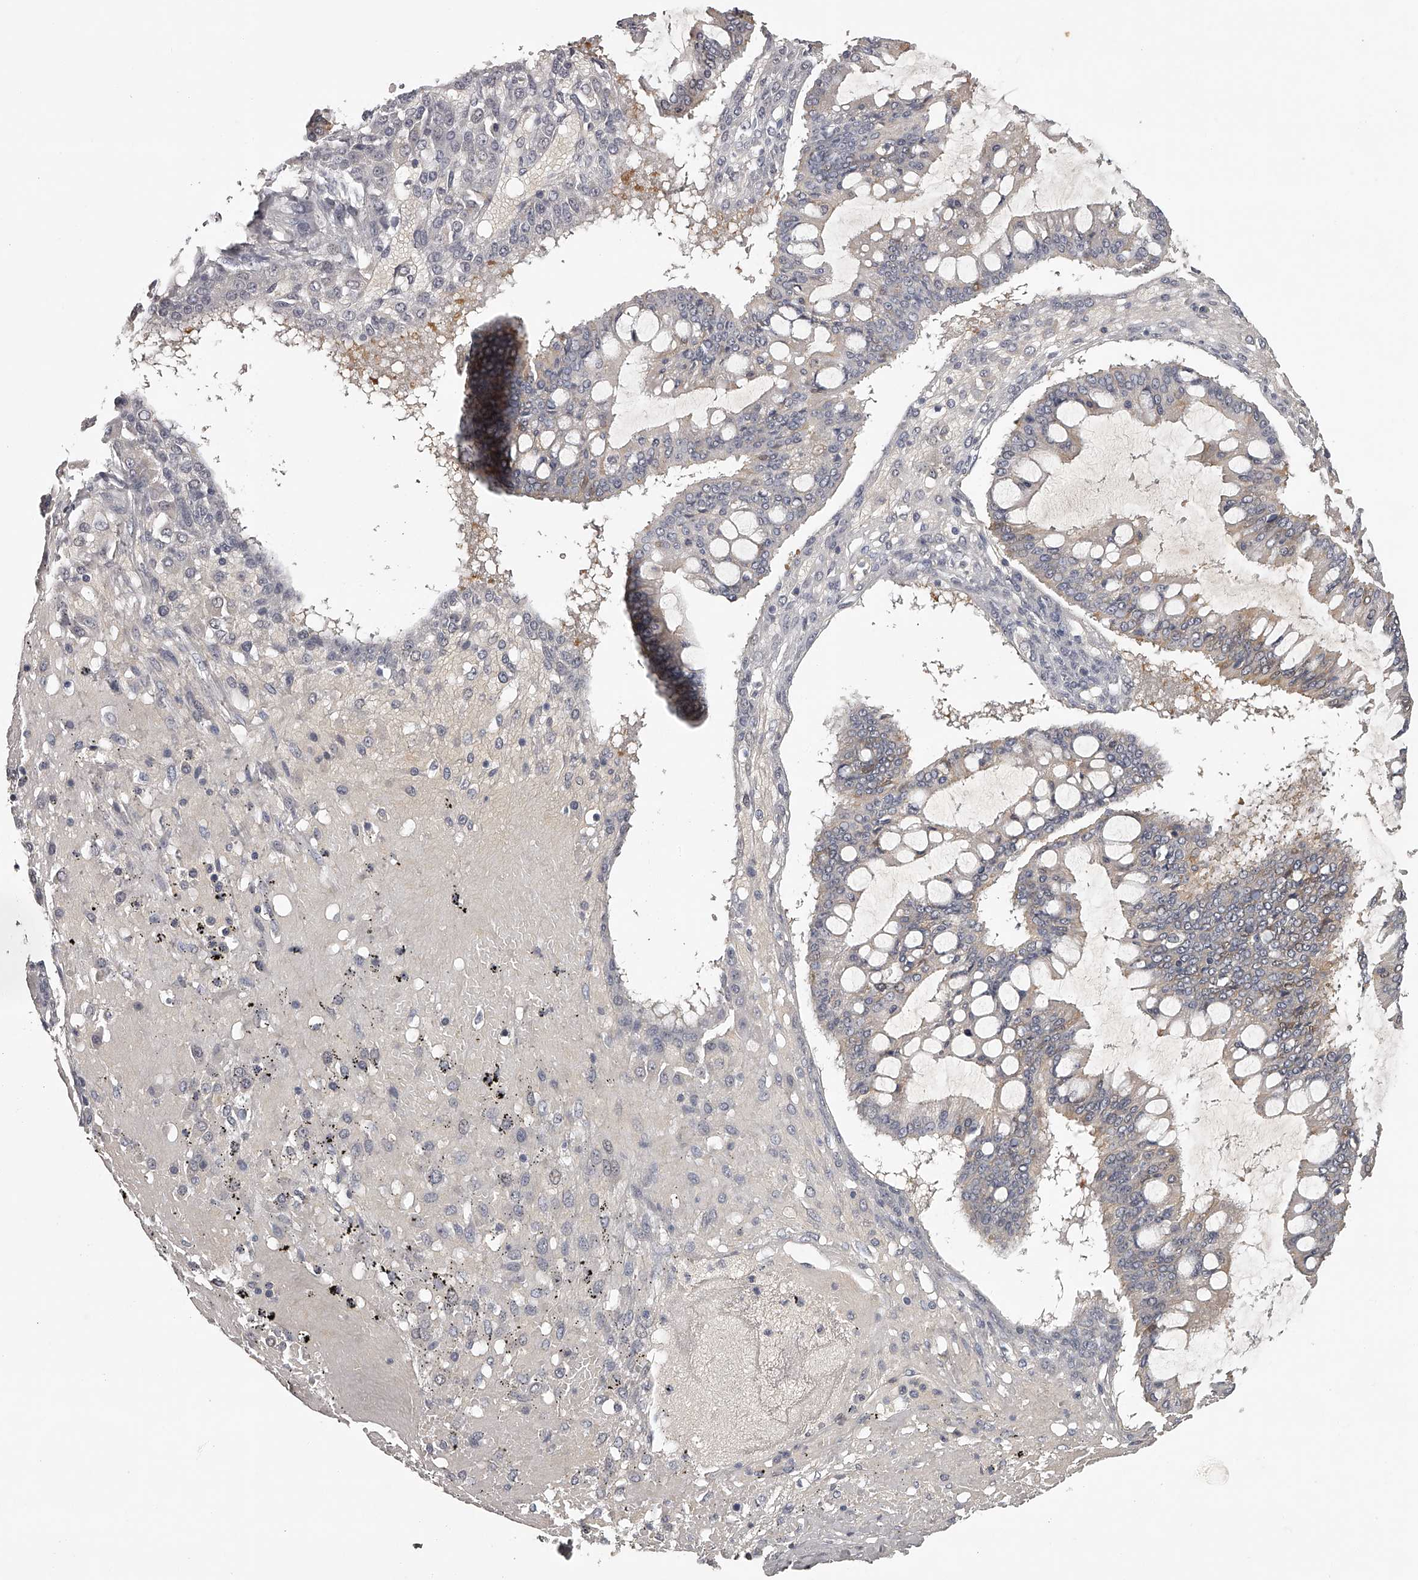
{"staining": {"intensity": "weak", "quantity": "<25%", "location": "cytoplasmic/membranous"}, "tissue": "ovarian cancer", "cell_type": "Tumor cells", "image_type": "cancer", "snomed": [{"axis": "morphology", "description": "Cystadenocarcinoma, mucinous, NOS"}, {"axis": "topography", "description": "Ovary"}], "caption": "Tumor cells are negative for protein expression in human ovarian cancer.", "gene": "GGCT", "patient": {"sex": "female", "age": 73}}